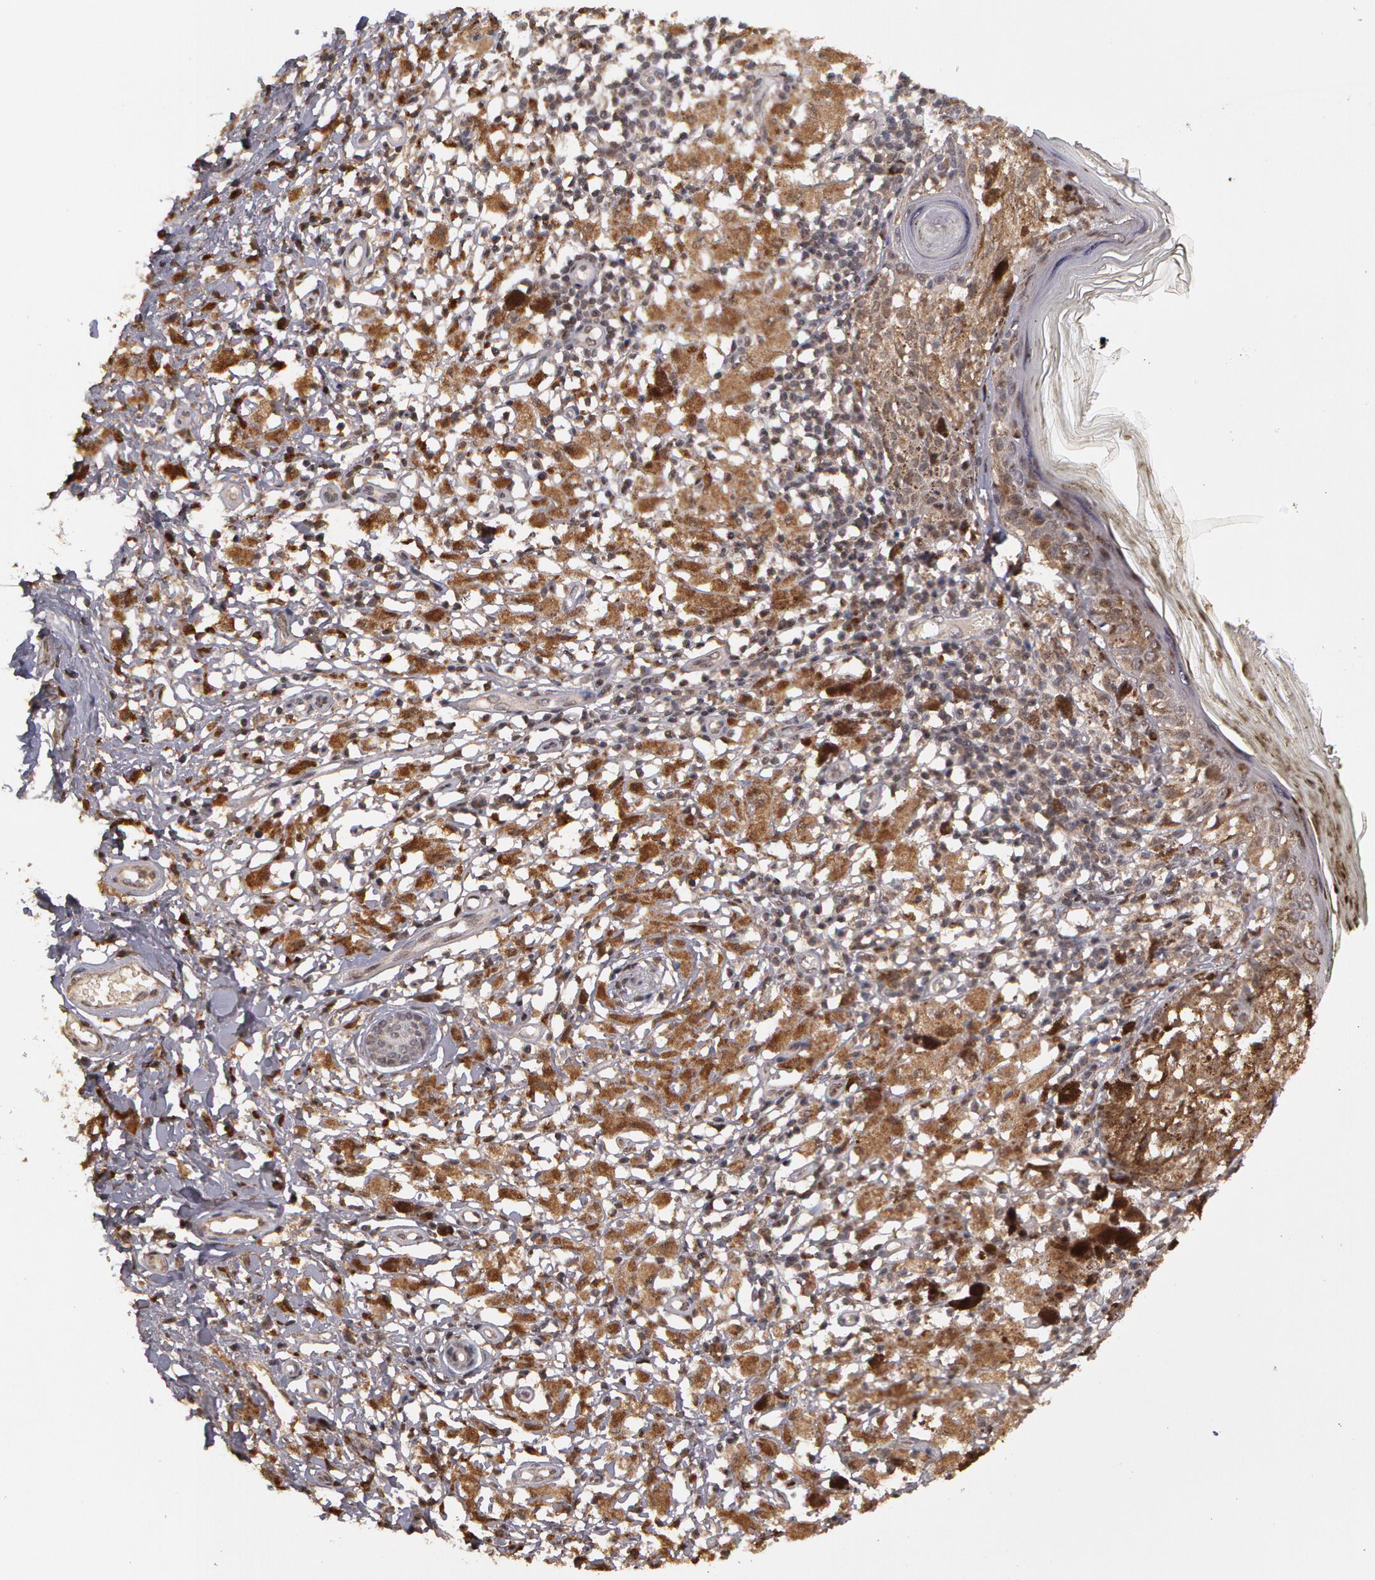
{"staining": {"intensity": "strong", "quantity": ">75%", "location": "cytoplasmic/membranous"}, "tissue": "melanoma", "cell_type": "Tumor cells", "image_type": "cancer", "snomed": [{"axis": "morphology", "description": "Malignant melanoma, NOS"}, {"axis": "topography", "description": "Skin"}], "caption": "The immunohistochemical stain shows strong cytoplasmic/membranous staining in tumor cells of malignant melanoma tissue.", "gene": "GLIS1", "patient": {"sex": "male", "age": 88}}